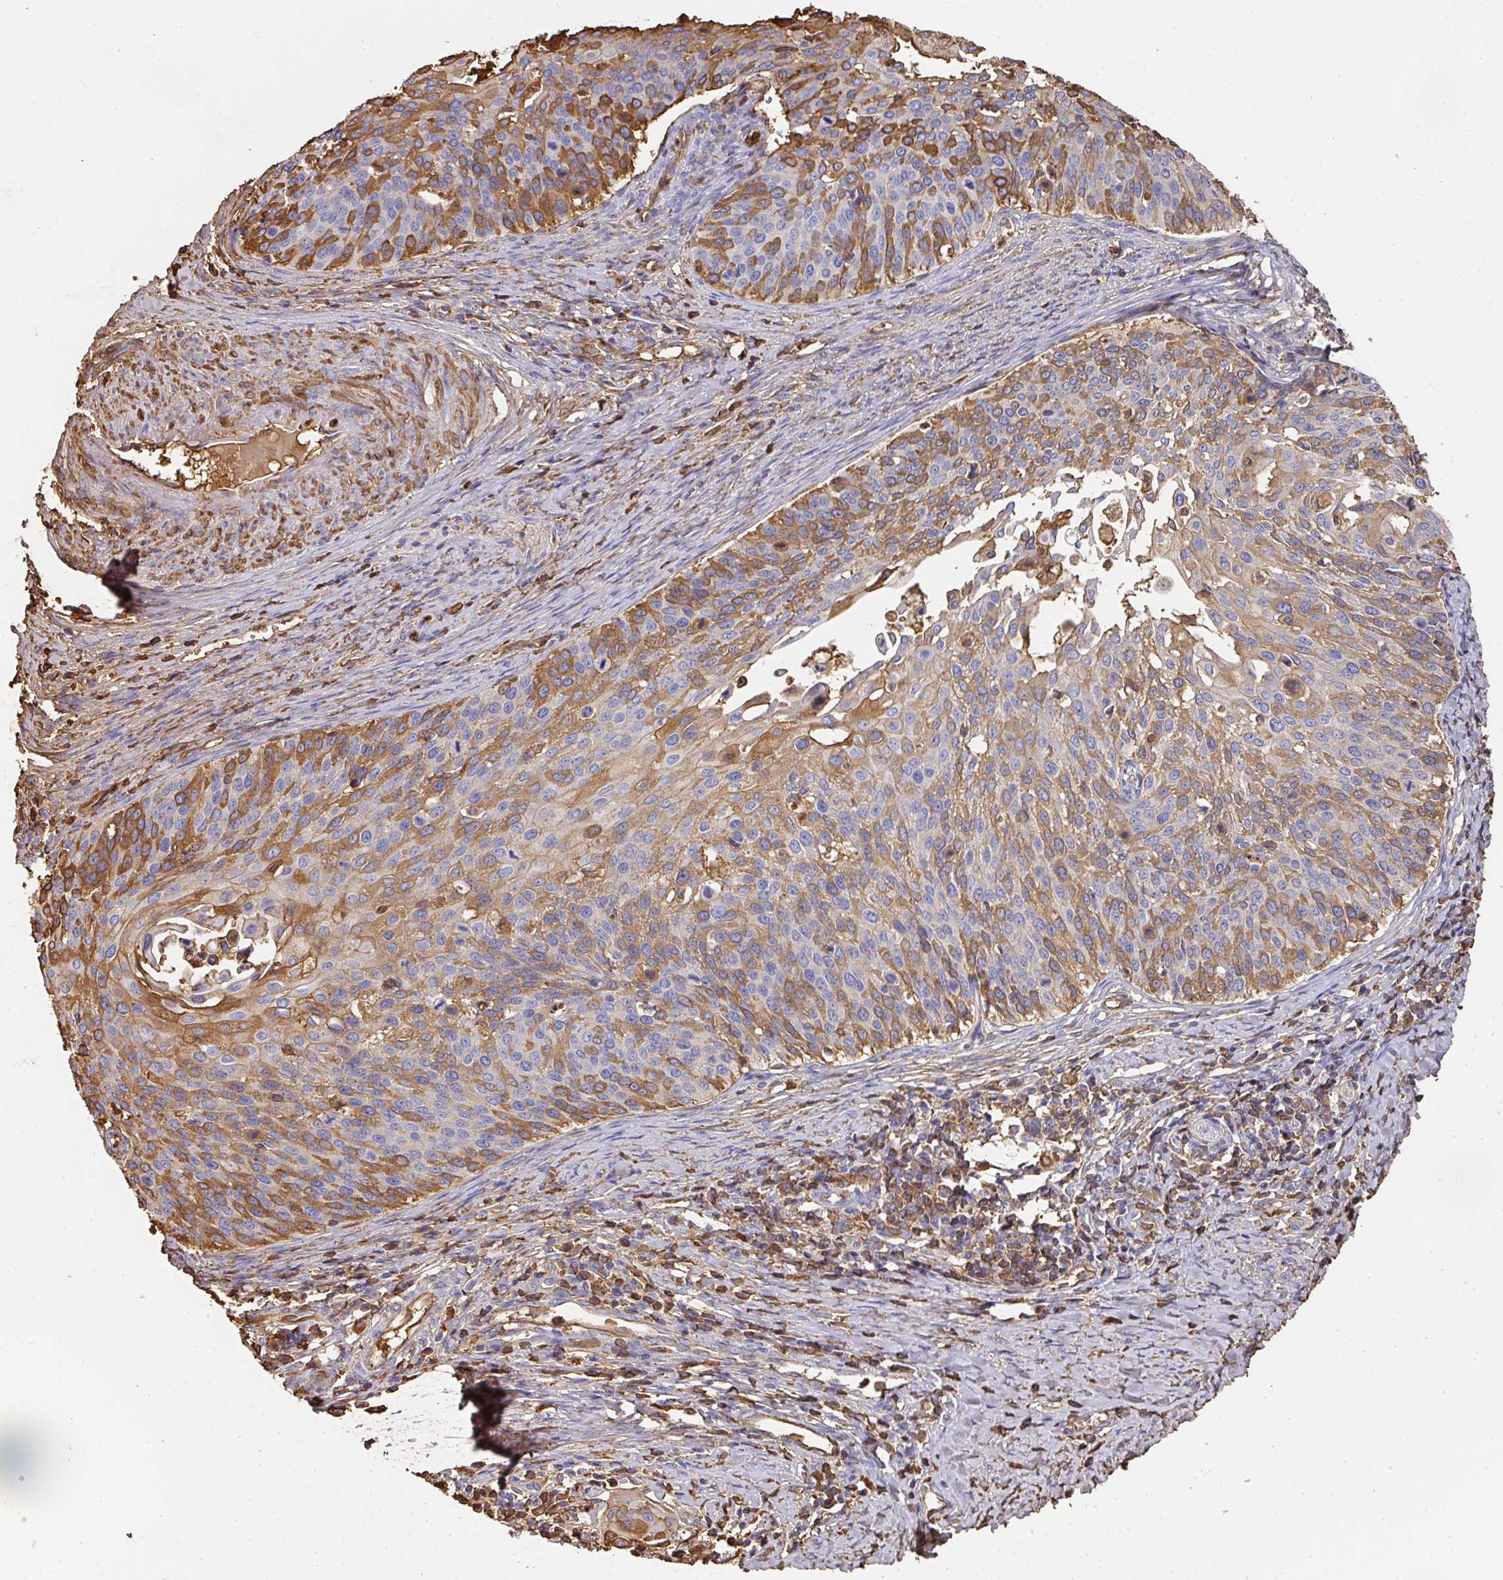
{"staining": {"intensity": "strong", "quantity": "25%-75%", "location": "cytoplasmic/membranous"}, "tissue": "cervical cancer", "cell_type": "Tumor cells", "image_type": "cancer", "snomed": [{"axis": "morphology", "description": "Squamous cell carcinoma, NOS"}, {"axis": "topography", "description": "Cervix"}], "caption": "Immunohistochemistry (IHC) (DAB) staining of cervical cancer demonstrates strong cytoplasmic/membranous protein staining in about 25%-75% of tumor cells. (Stains: DAB in brown, nuclei in blue, Microscopy: brightfield microscopy at high magnification).", "gene": "ALB", "patient": {"sex": "female", "age": 44}}